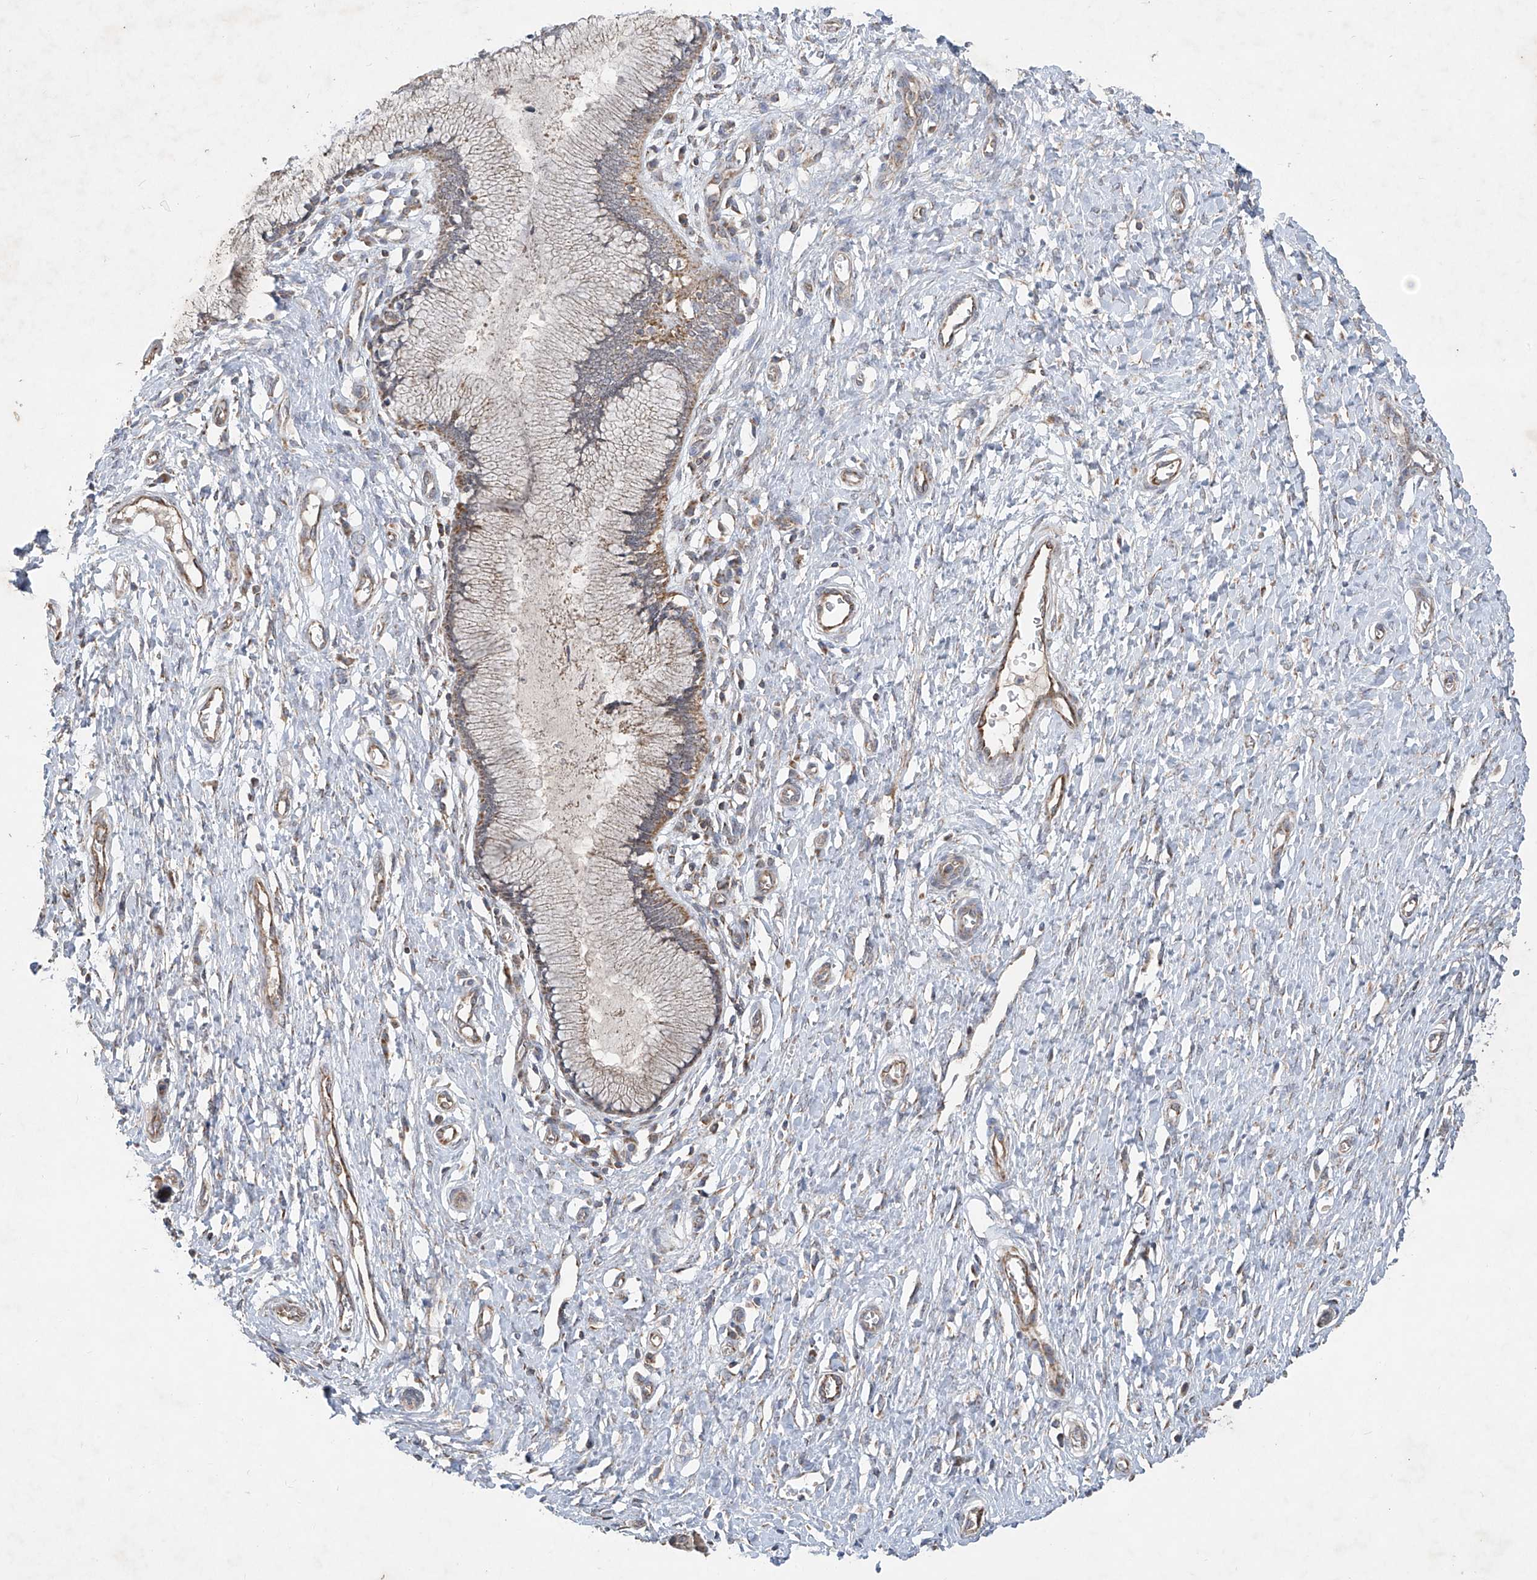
{"staining": {"intensity": "moderate", "quantity": "25%-75%", "location": "cytoplasmic/membranous"}, "tissue": "cervix", "cell_type": "Glandular cells", "image_type": "normal", "snomed": [{"axis": "morphology", "description": "Normal tissue, NOS"}, {"axis": "topography", "description": "Cervix"}], "caption": "Benign cervix was stained to show a protein in brown. There is medium levels of moderate cytoplasmic/membranous expression in about 25%-75% of glandular cells. (DAB = brown stain, brightfield microscopy at high magnification).", "gene": "UQCC1", "patient": {"sex": "female", "age": 55}}